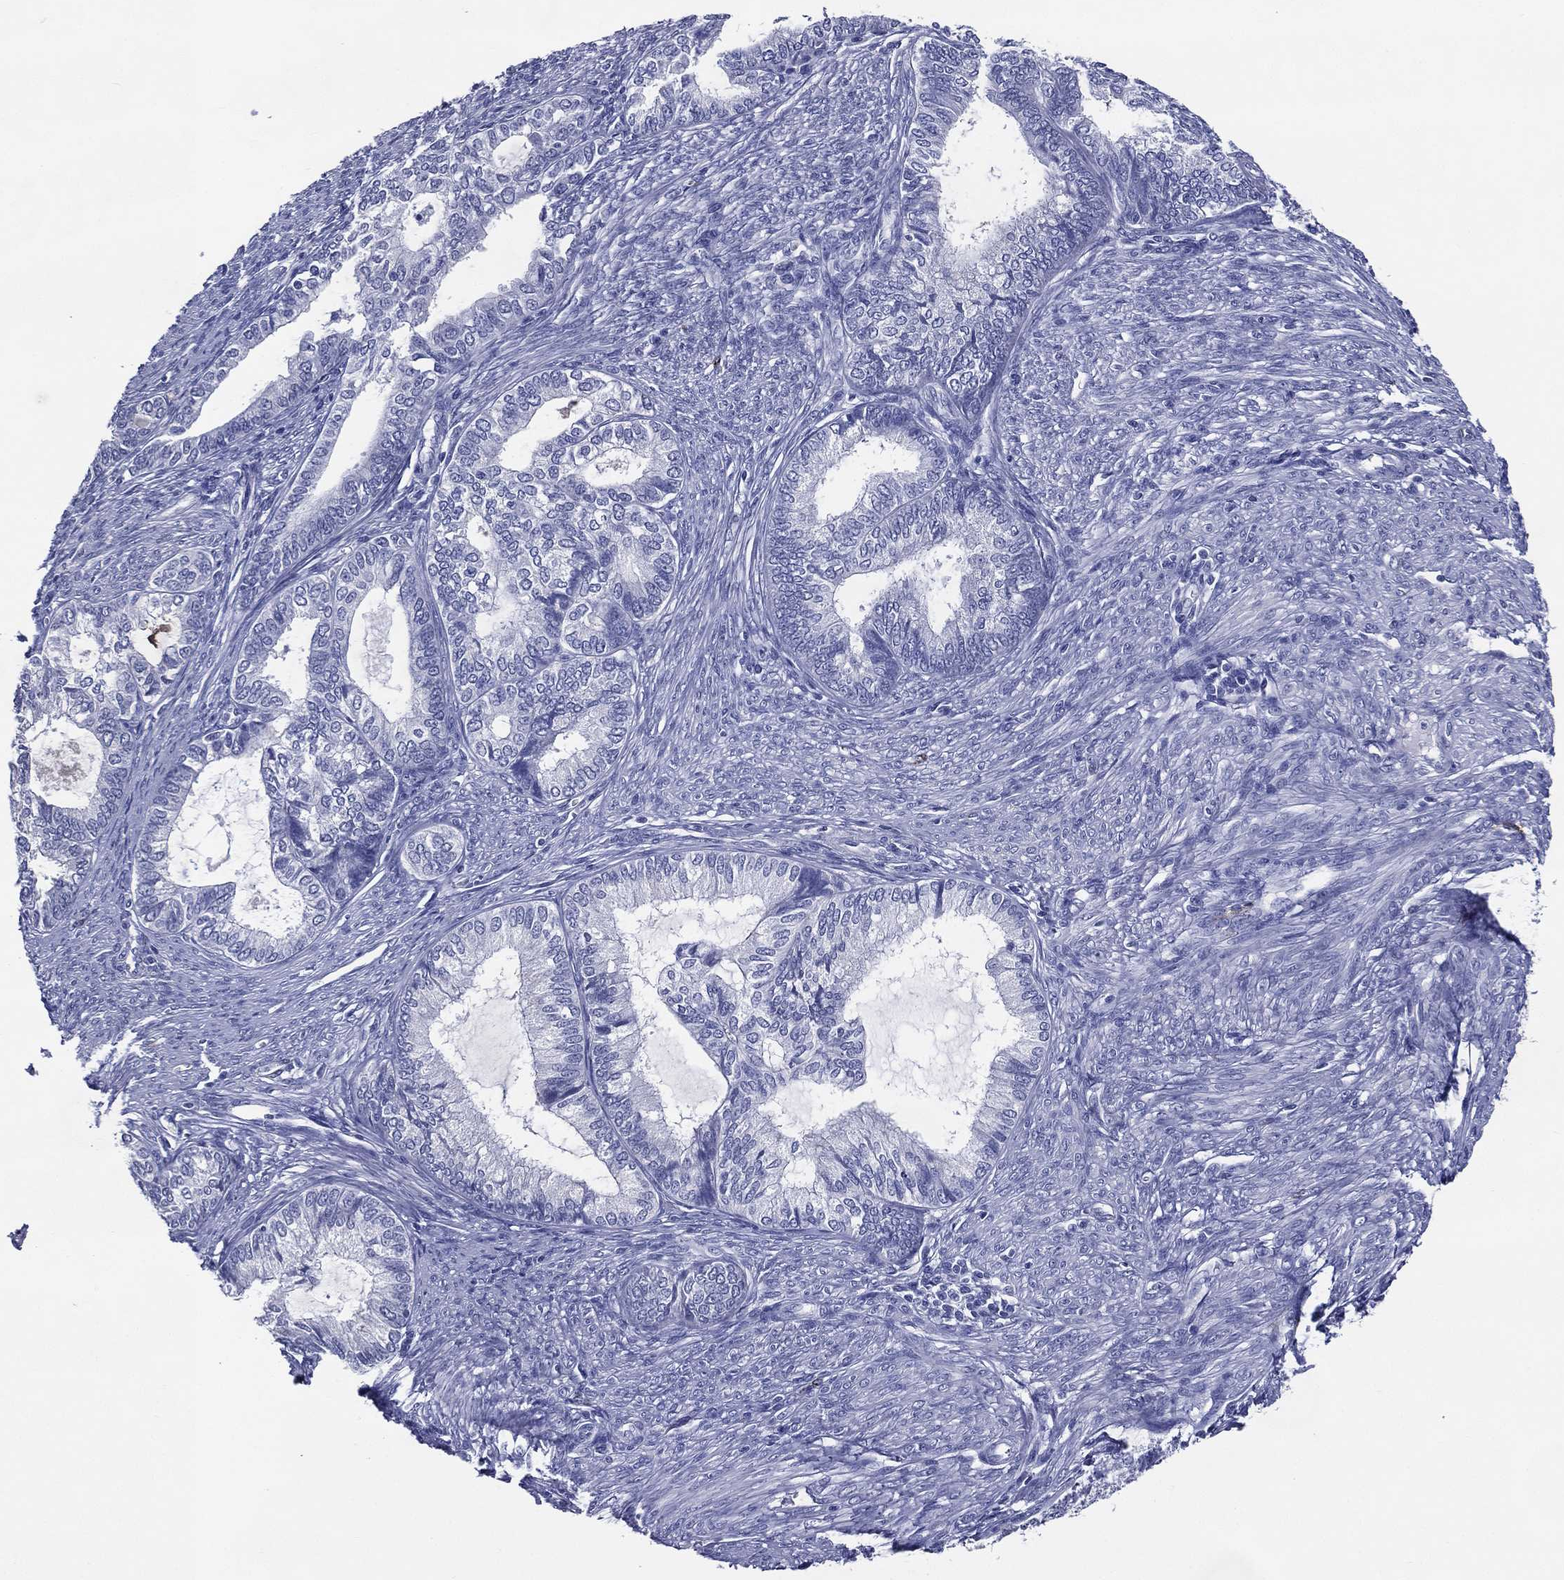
{"staining": {"intensity": "negative", "quantity": "none", "location": "none"}, "tissue": "endometrial cancer", "cell_type": "Tumor cells", "image_type": "cancer", "snomed": [{"axis": "morphology", "description": "Adenocarcinoma, NOS"}, {"axis": "topography", "description": "Endometrium"}], "caption": "Tumor cells show no significant expression in endometrial cancer (adenocarcinoma).", "gene": "ACE2", "patient": {"sex": "female", "age": 86}}